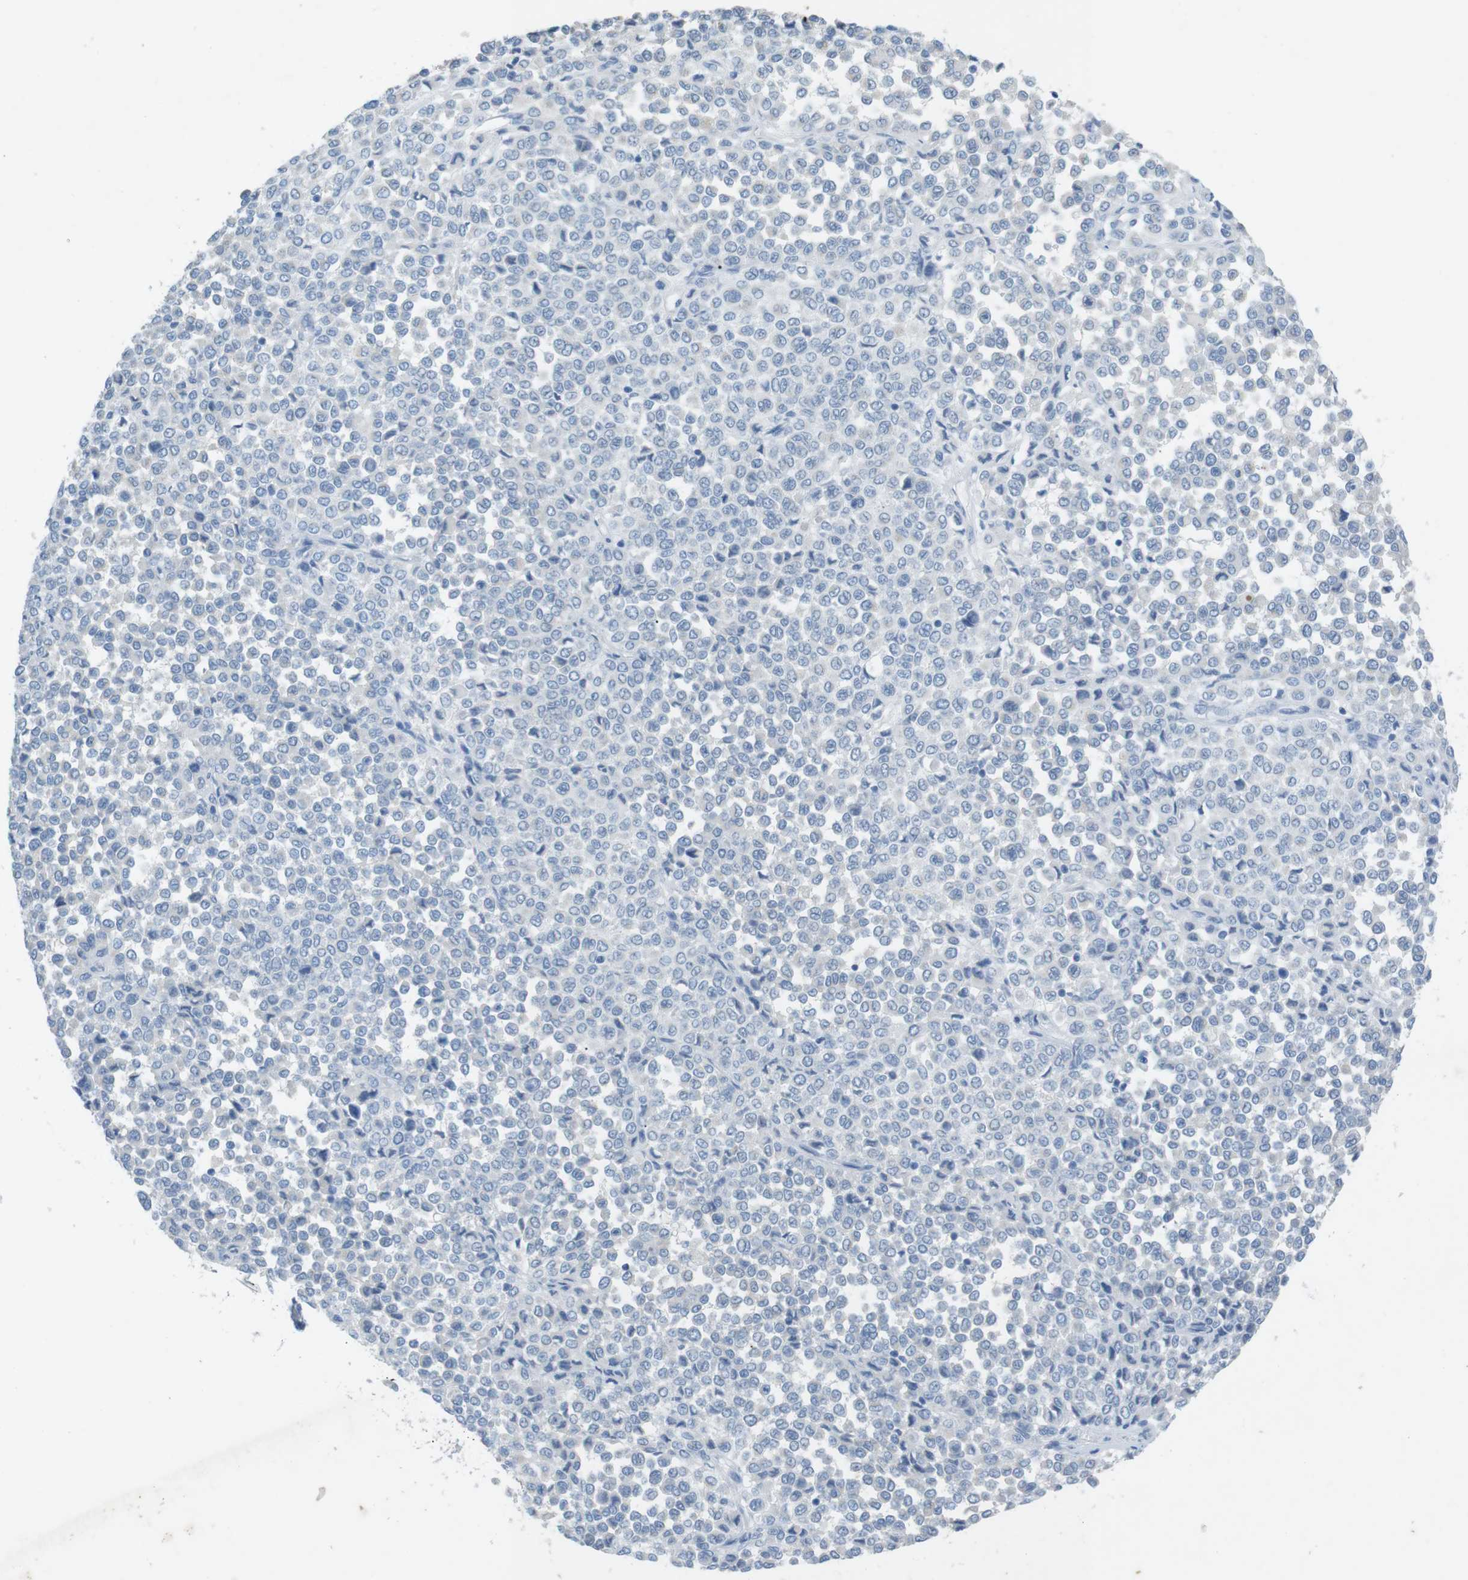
{"staining": {"intensity": "negative", "quantity": "none", "location": "none"}, "tissue": "melanoma", "cell_type": "Tumor cells", "image_type": "cancer", "snomed": [{"axis": "morphology", "description": "Malignant melanoma, Metastatic site"}, {"axis": "topography", "description": "Pancreas"}], "caption": "Tumor cells are negative for protein expression in human malignant melanoma (metastatic site).", "gene": "SALL4", "patient": {"sex": "female", "age": 30}}